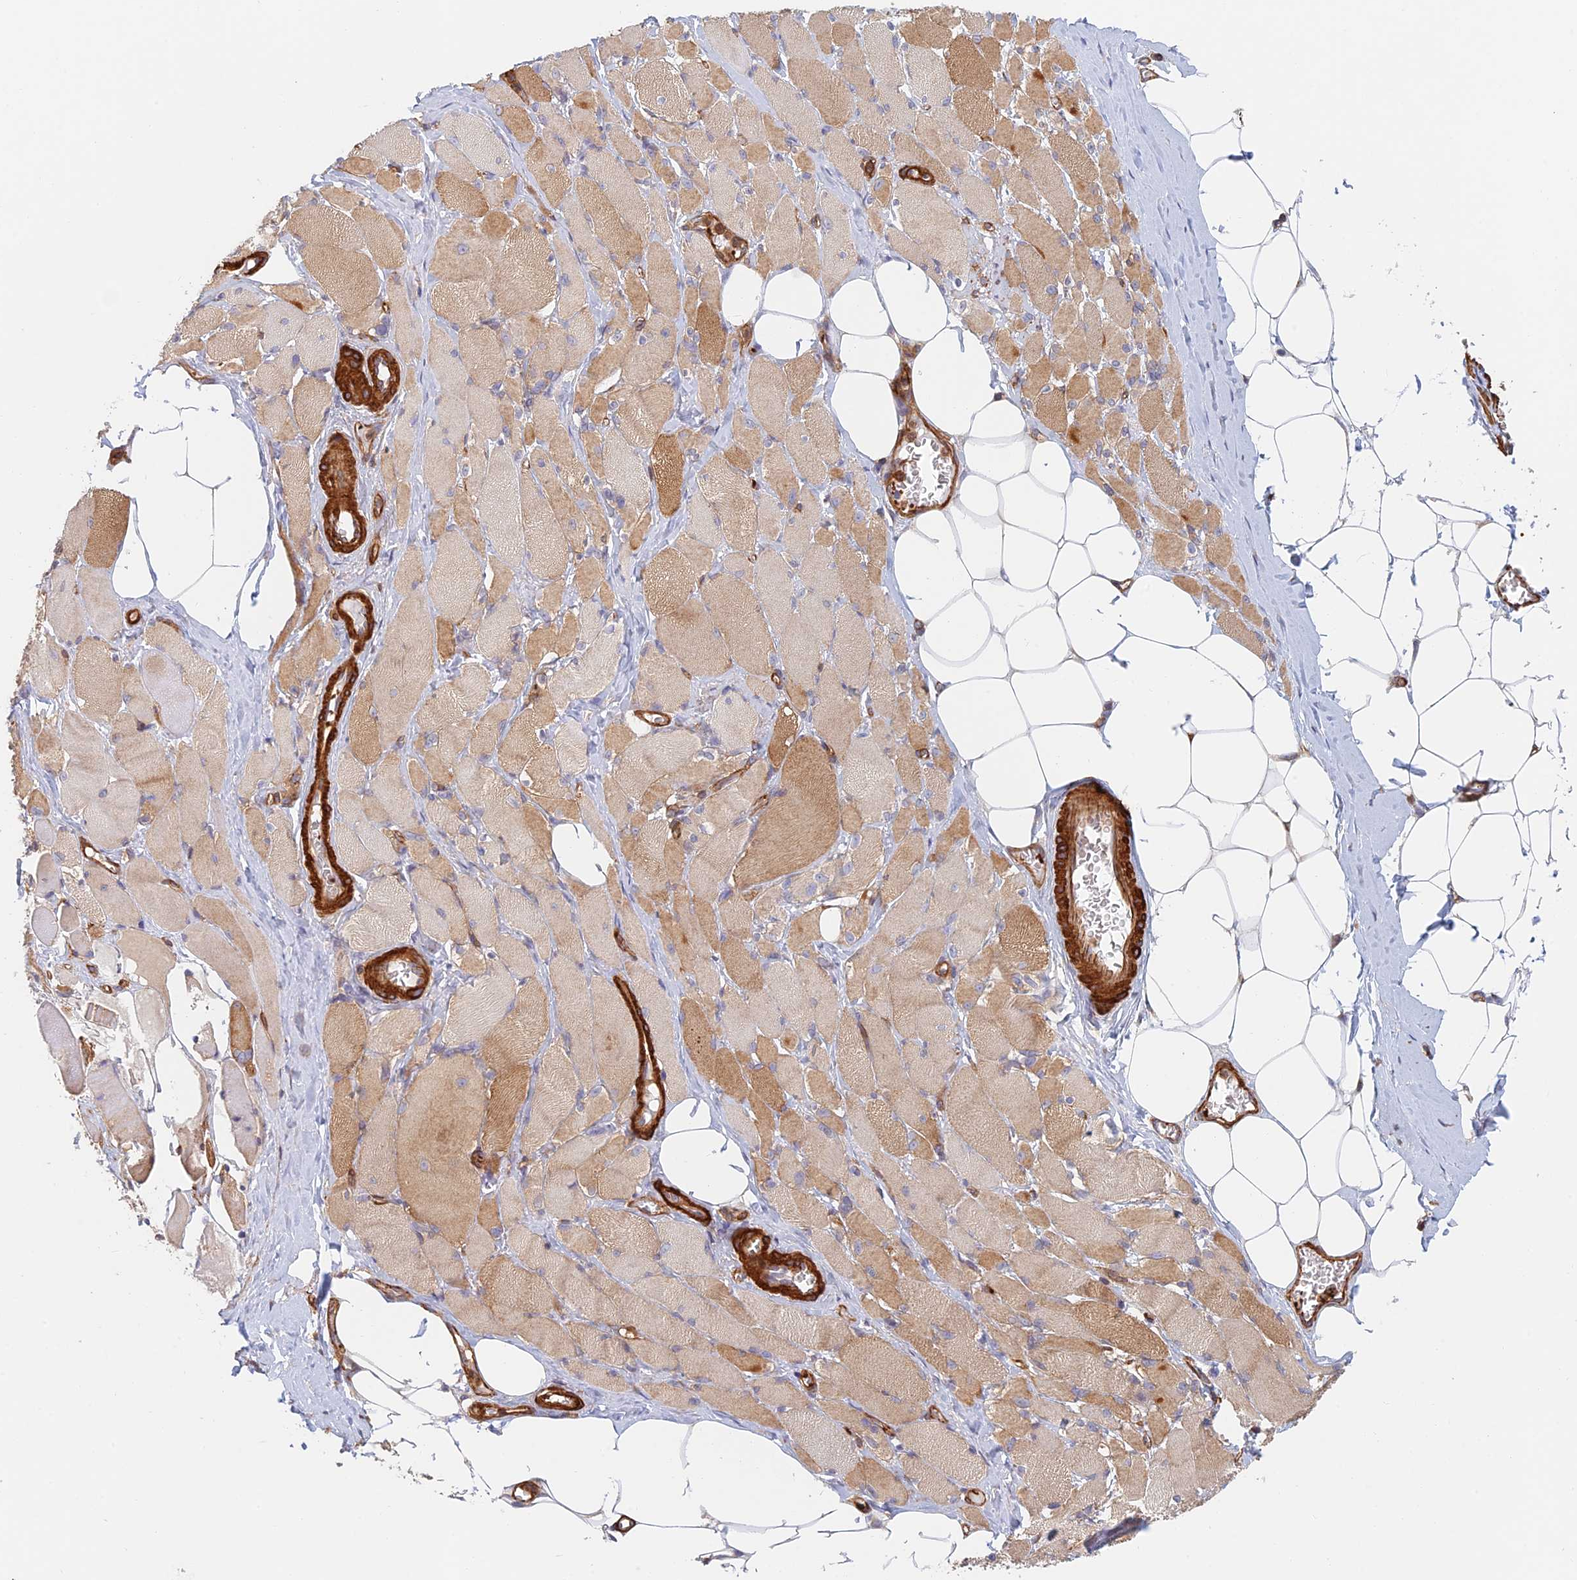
{"staining": {"intensity": "moderate", "quantity": "25%-75%", "location": "cytoplasmic/membranous"}, "tissue": "skeletal muscle", "cell_type": "Myocytes", "image_type": "normal", "snomed": [{"axis": "morphology", "description": "Normal tissue, NOS"}, {"axis": "morphology", "description": "Basal cell carcinoma"}, {"axis": "topography", "description": "Skeletal muscle"}], "caption": "High-magnification brightfield microscopy of normal skeletal muscle stained with DAB (brown) and counterstained with hematoxylin (blue). myocytes exhibit moderate cytoplasmic/membranous staining is seen in approximately25%-75% of cells. The protein of interest is stained brown, and the nuclei are stained in blue (DAB IHC with brightfield microscopy, high magnification).", "gene": "PAK4", "patient": {"sex": "female", "age": 64}}